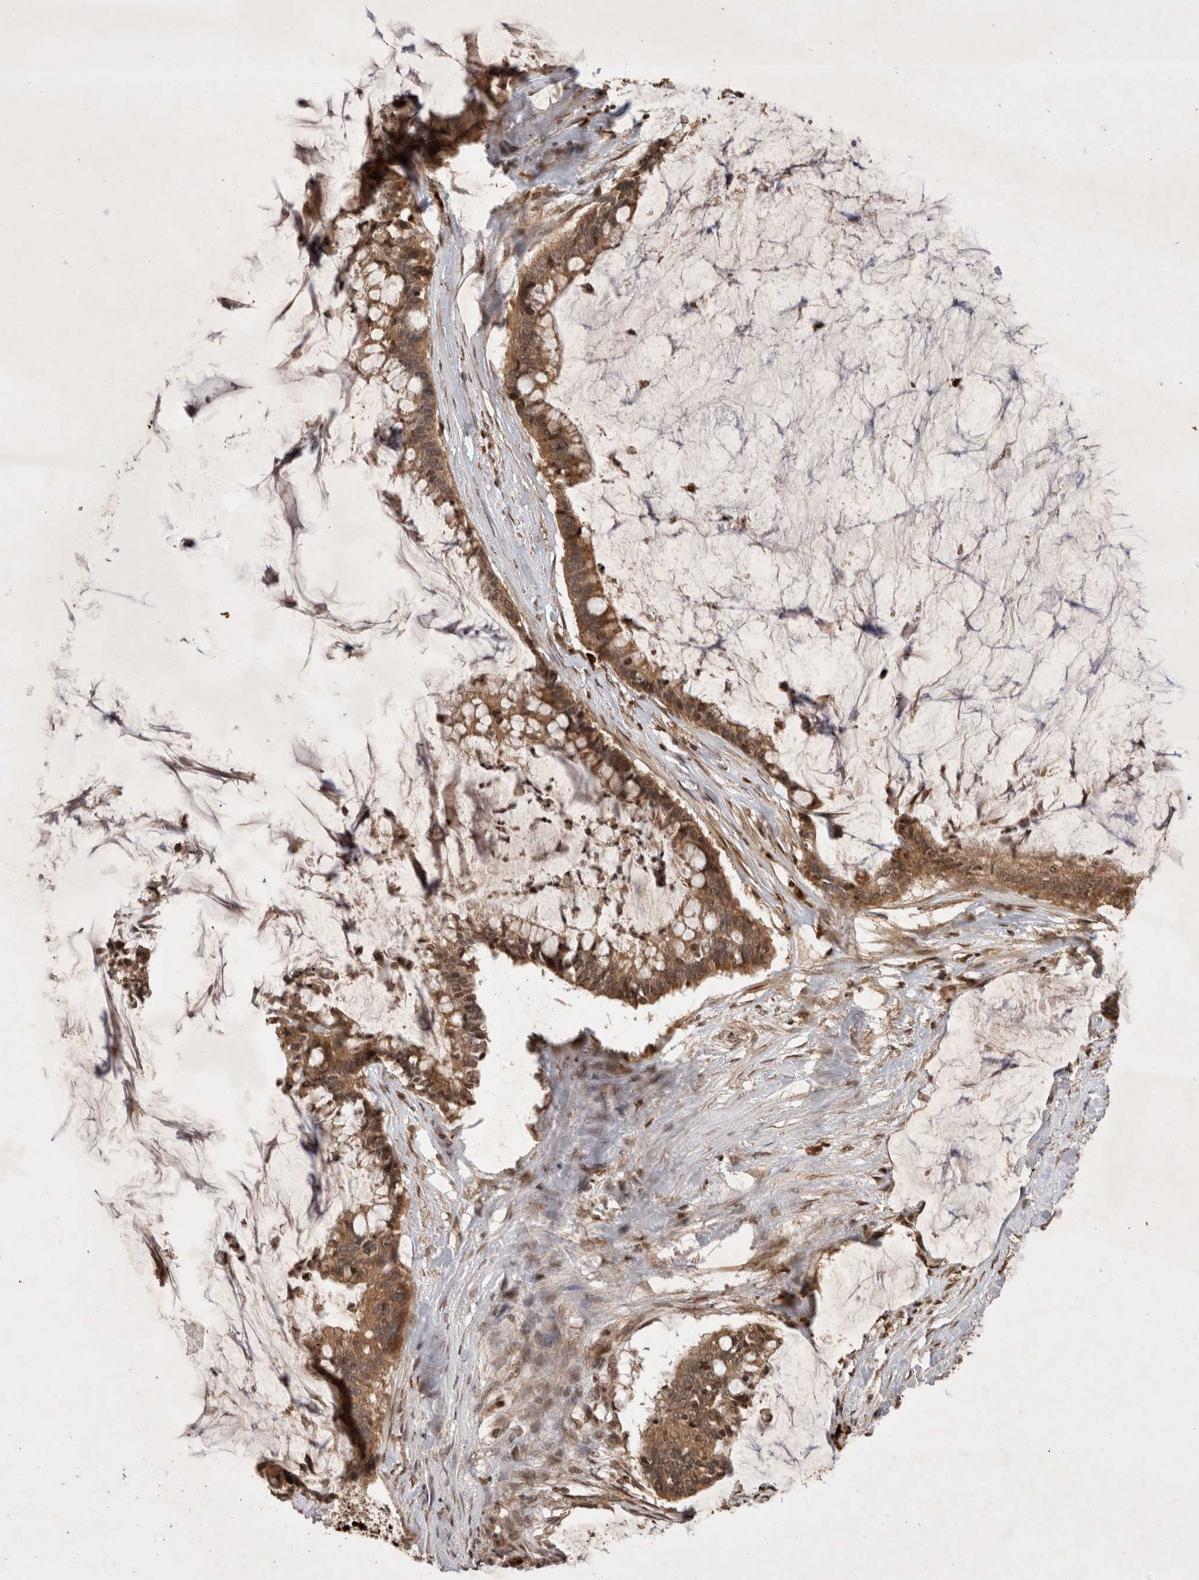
{"staining": {"intensity": "moderate", "quantity": ">75%", "location": "cytoplasmic/membranous"}, "tissue": "pancreatic cancer", "cell_type": "Tumor cells", "image_type": "cancer", "snomed": [{"axis": "morphology", "description": "Adenocarcinoma, NOS"}, {"axis": "topography", "description": "Pancreas"}], "caption": "Brown immunohistochemical staining in human pancreatic adenocarcinoma exhibits moderate cytoplasmic/membranous staining in about >75% of tumor cells. (Brightfield microscopy of DAB IHC at high magnification).", "gene": "FAM221A", "patient": {"sex": "male", "age": 41}}